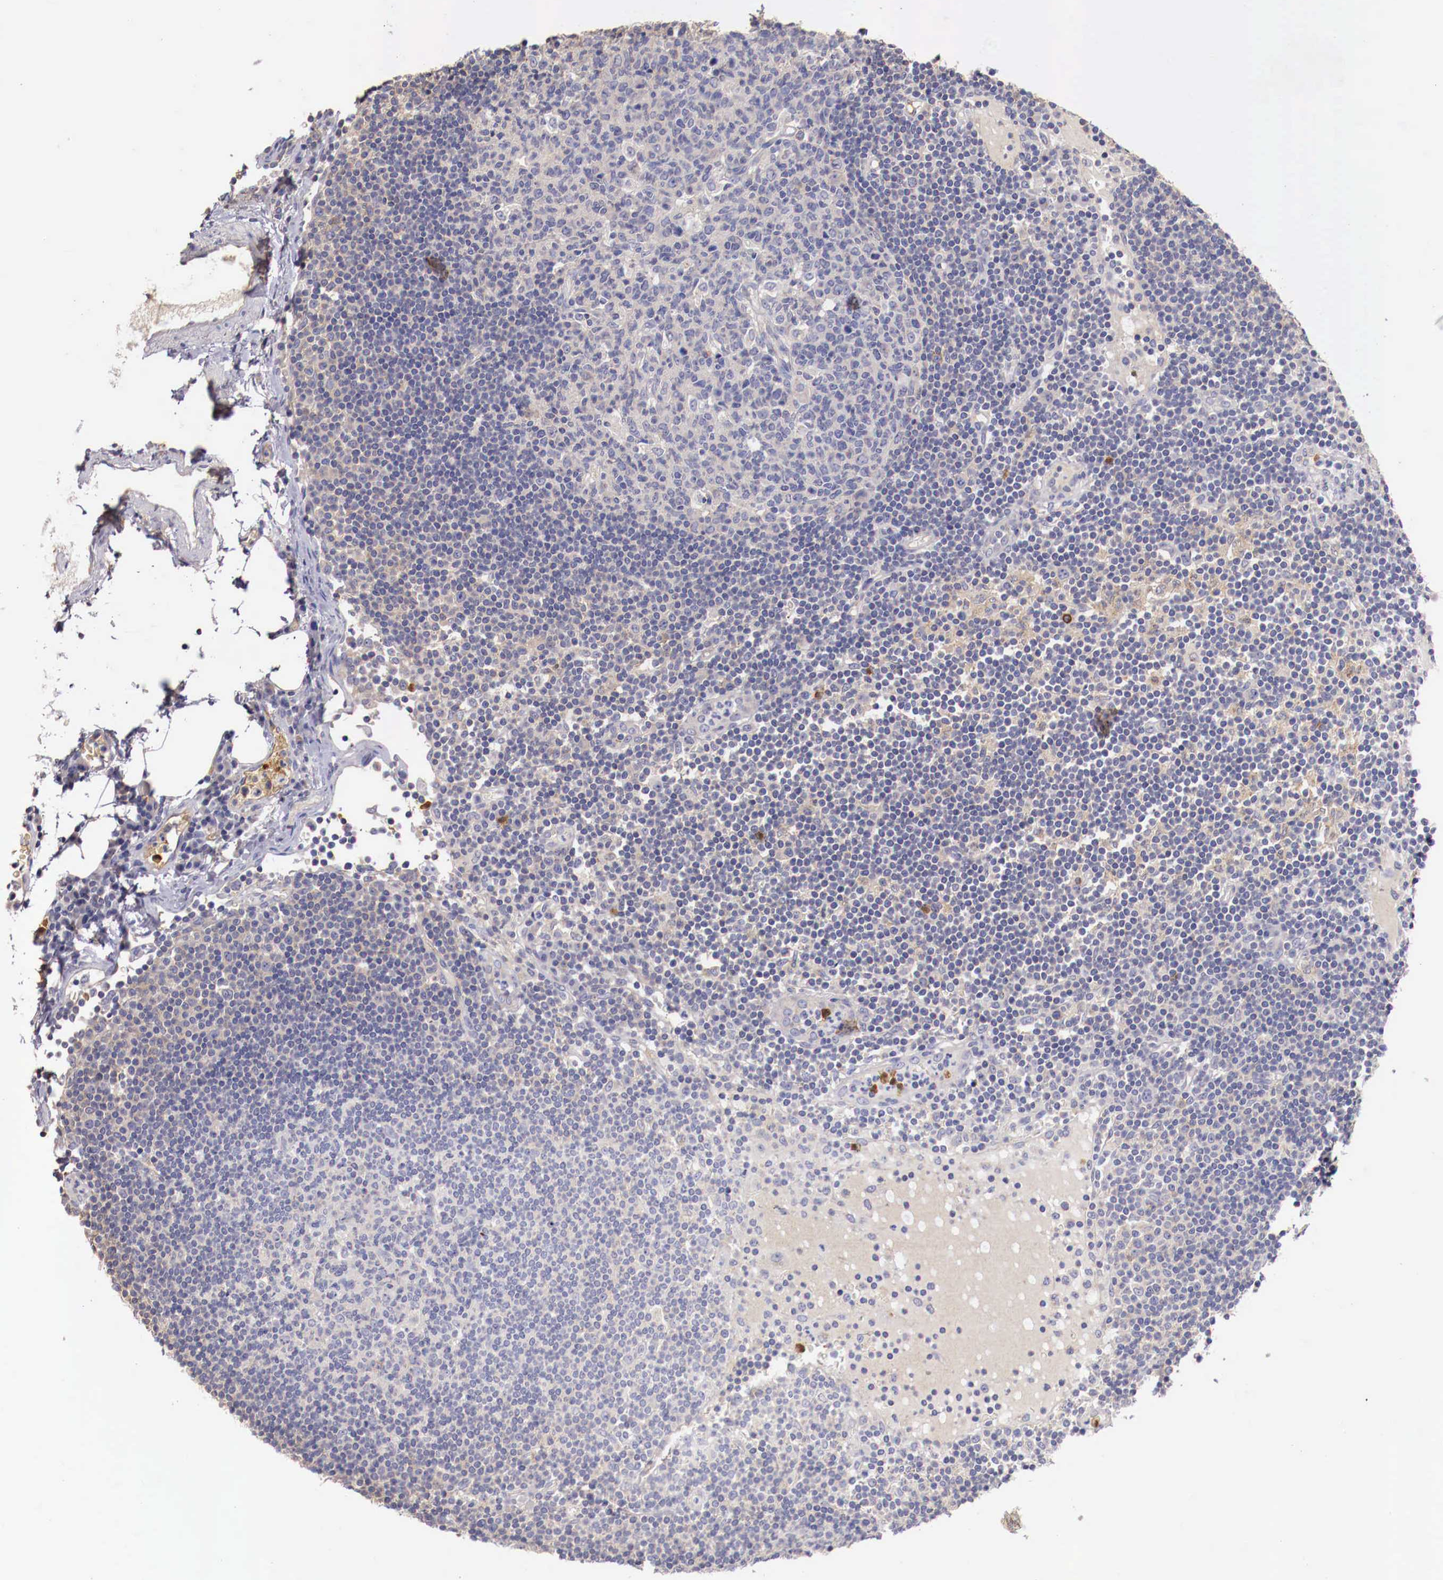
{"staining": {"intensity": "negative", "quantity": "none", "location": "none"}, "tissue": "lymph node", "cell_type": "Germinal center cells", "image_type": "normal", "snomed": [{"axis": "morphology", "description": "Normal tissue, NOS"}, {"axis": "topography", "description": "Lymph node"}], "caption": "The micrograph displays no staining of germinal center cells in benign lymph node. The staining was performed using DAB (3,3'-diaminobenzidine) to visualize the protein expression in brown, while the nuclei were stained in blue with hematoxylin (Magnification: 20x).", "gene": "PITPNA", "patient": {"sex": "male", "age": 54}}